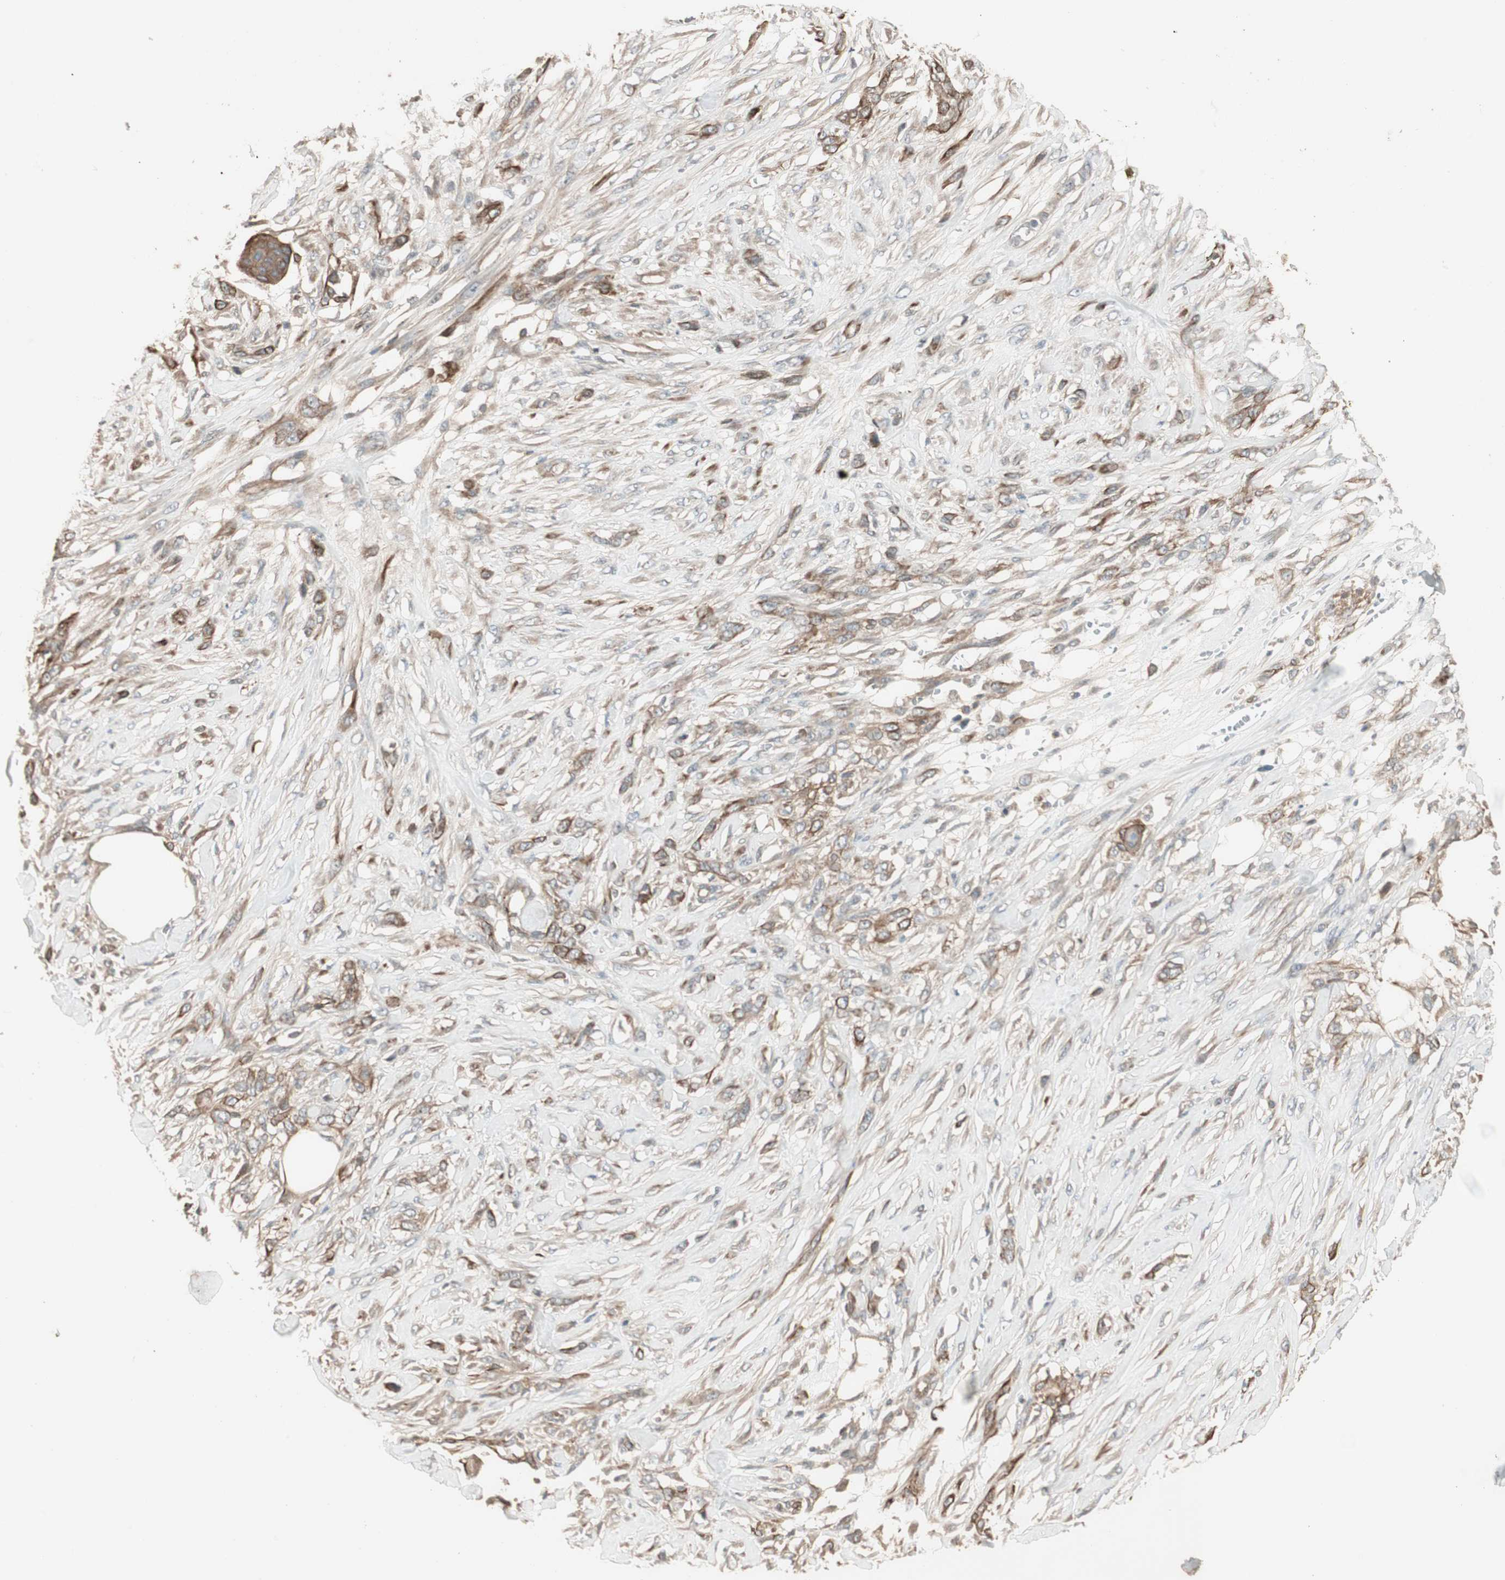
{"staining": {"intensity": "strong", "quantity": "25%-75%", "location": "cytoplasmic/membranous"}, "tissue": "skin cancer", "cell_type": "Tumor cells", "image_type": "cancer", "snomed": [{"axis": "morphology", "description": "Squamous cell carcinoma, NOS"}, {"axis": "topography", "description": "Skin"}], "caption": "Skin cancer was stained to show a protein in brown. There is high levels of strong cytoplasmic/membranous positivity in about 25%-75% of tumor cells. (Brightfield microscopy of DAB IHC at high magnification).", "gene": "TFPI", "patient": {"sex": "female", "age": 59}}